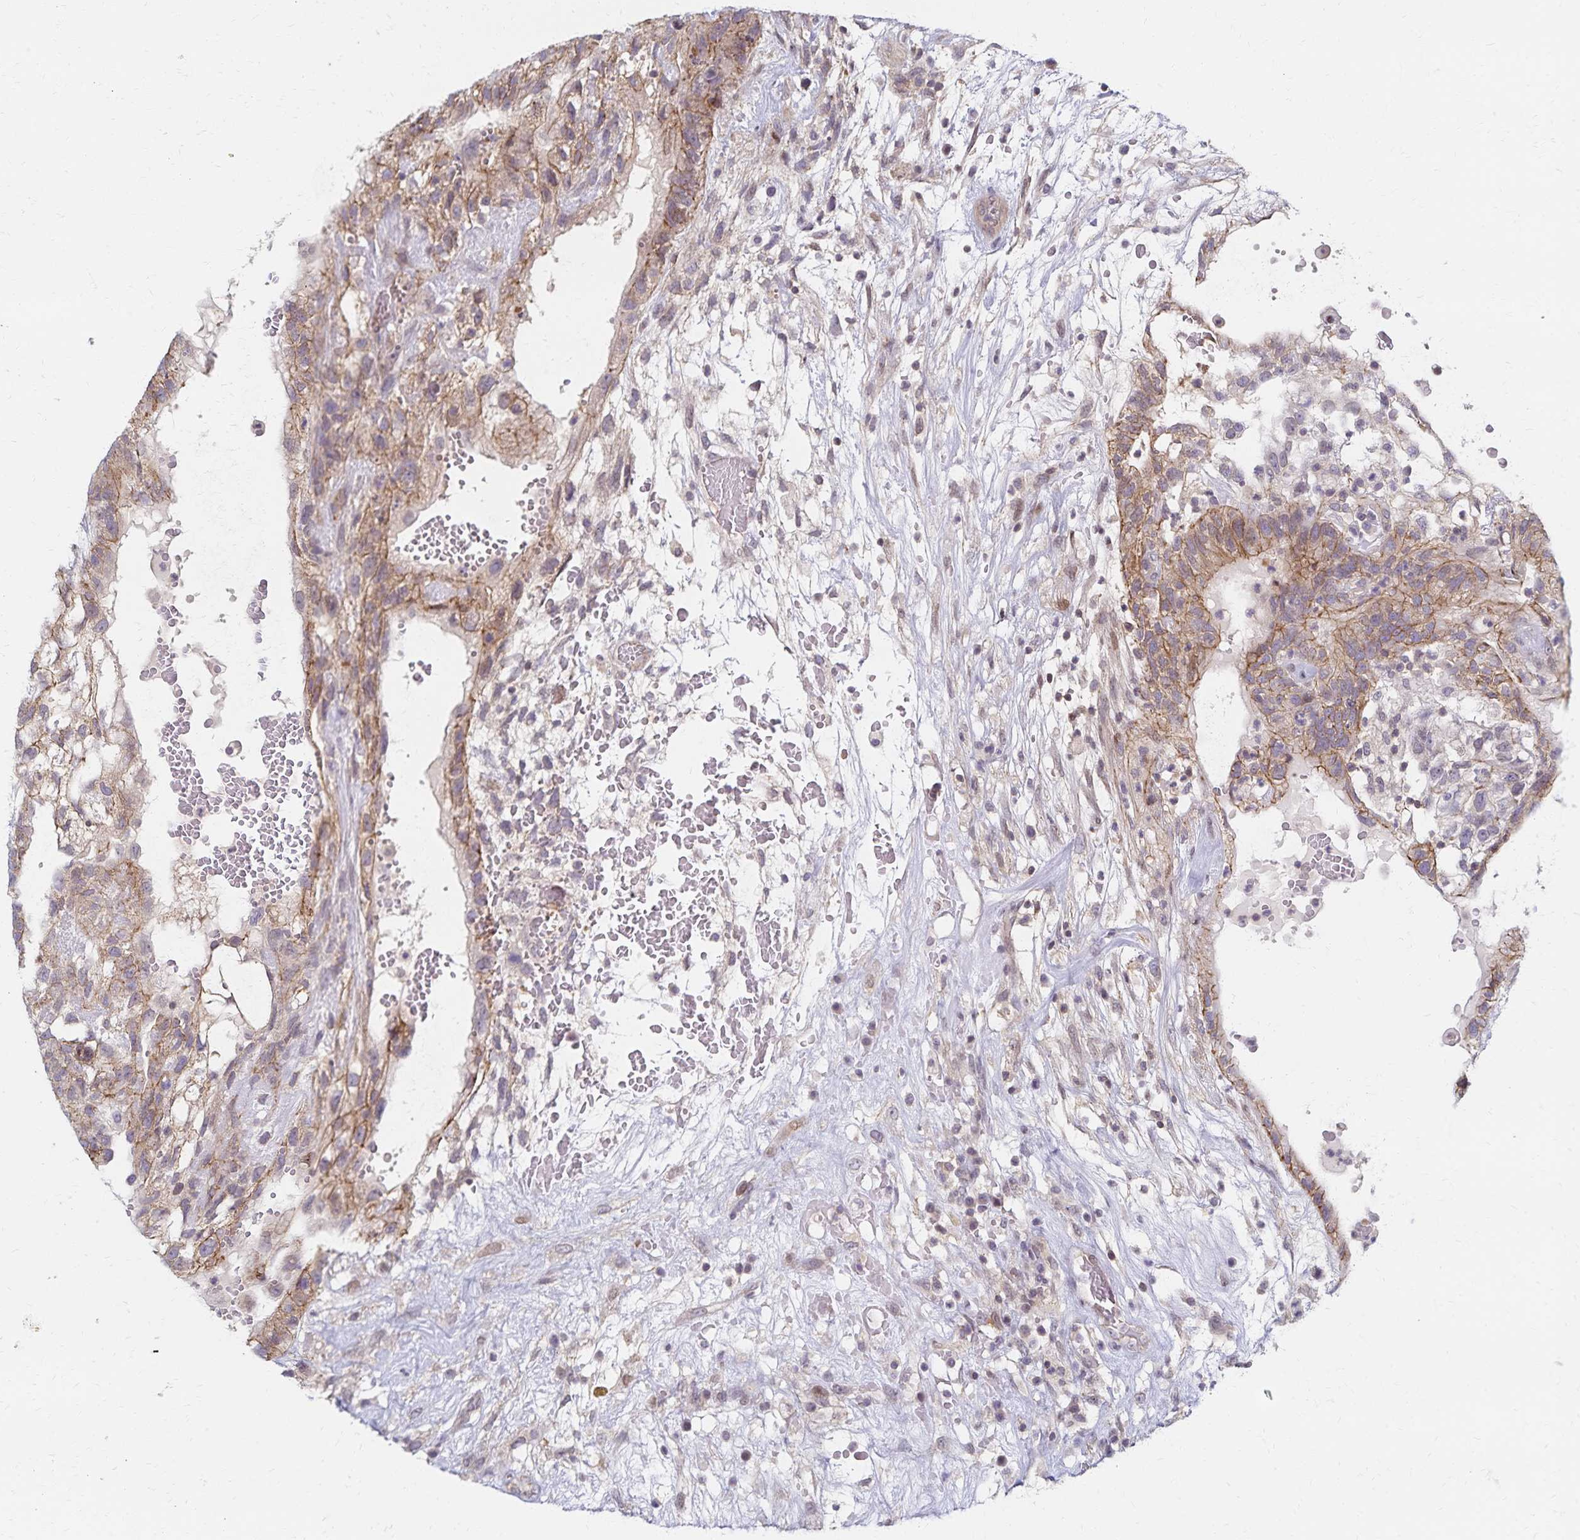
{"staining": {"intensity": "weak", "quantity": "25%-75%", "location": "cytoplasmic/membranous"}, "tissue": "testis cancer", "cell_type": "Tumor cells", "image_type": "cancer", "snomed": [{"axis": "morphology", "description": "Normal tissue, NOS"}, {"axis": "morphology", "description": "Carcinoma, Embryonal, NOS"}, {"axis": "topography", "description": "Testis"}], "caption": "Immunohistochemical staining of human testis embryonal carcinoma shows weak cytoplasmic/membranous protein expression in approximately 25%-75% of tumor cells.", "gene": "RAB9B", "patient": {"sex": "male", "age": 32}}